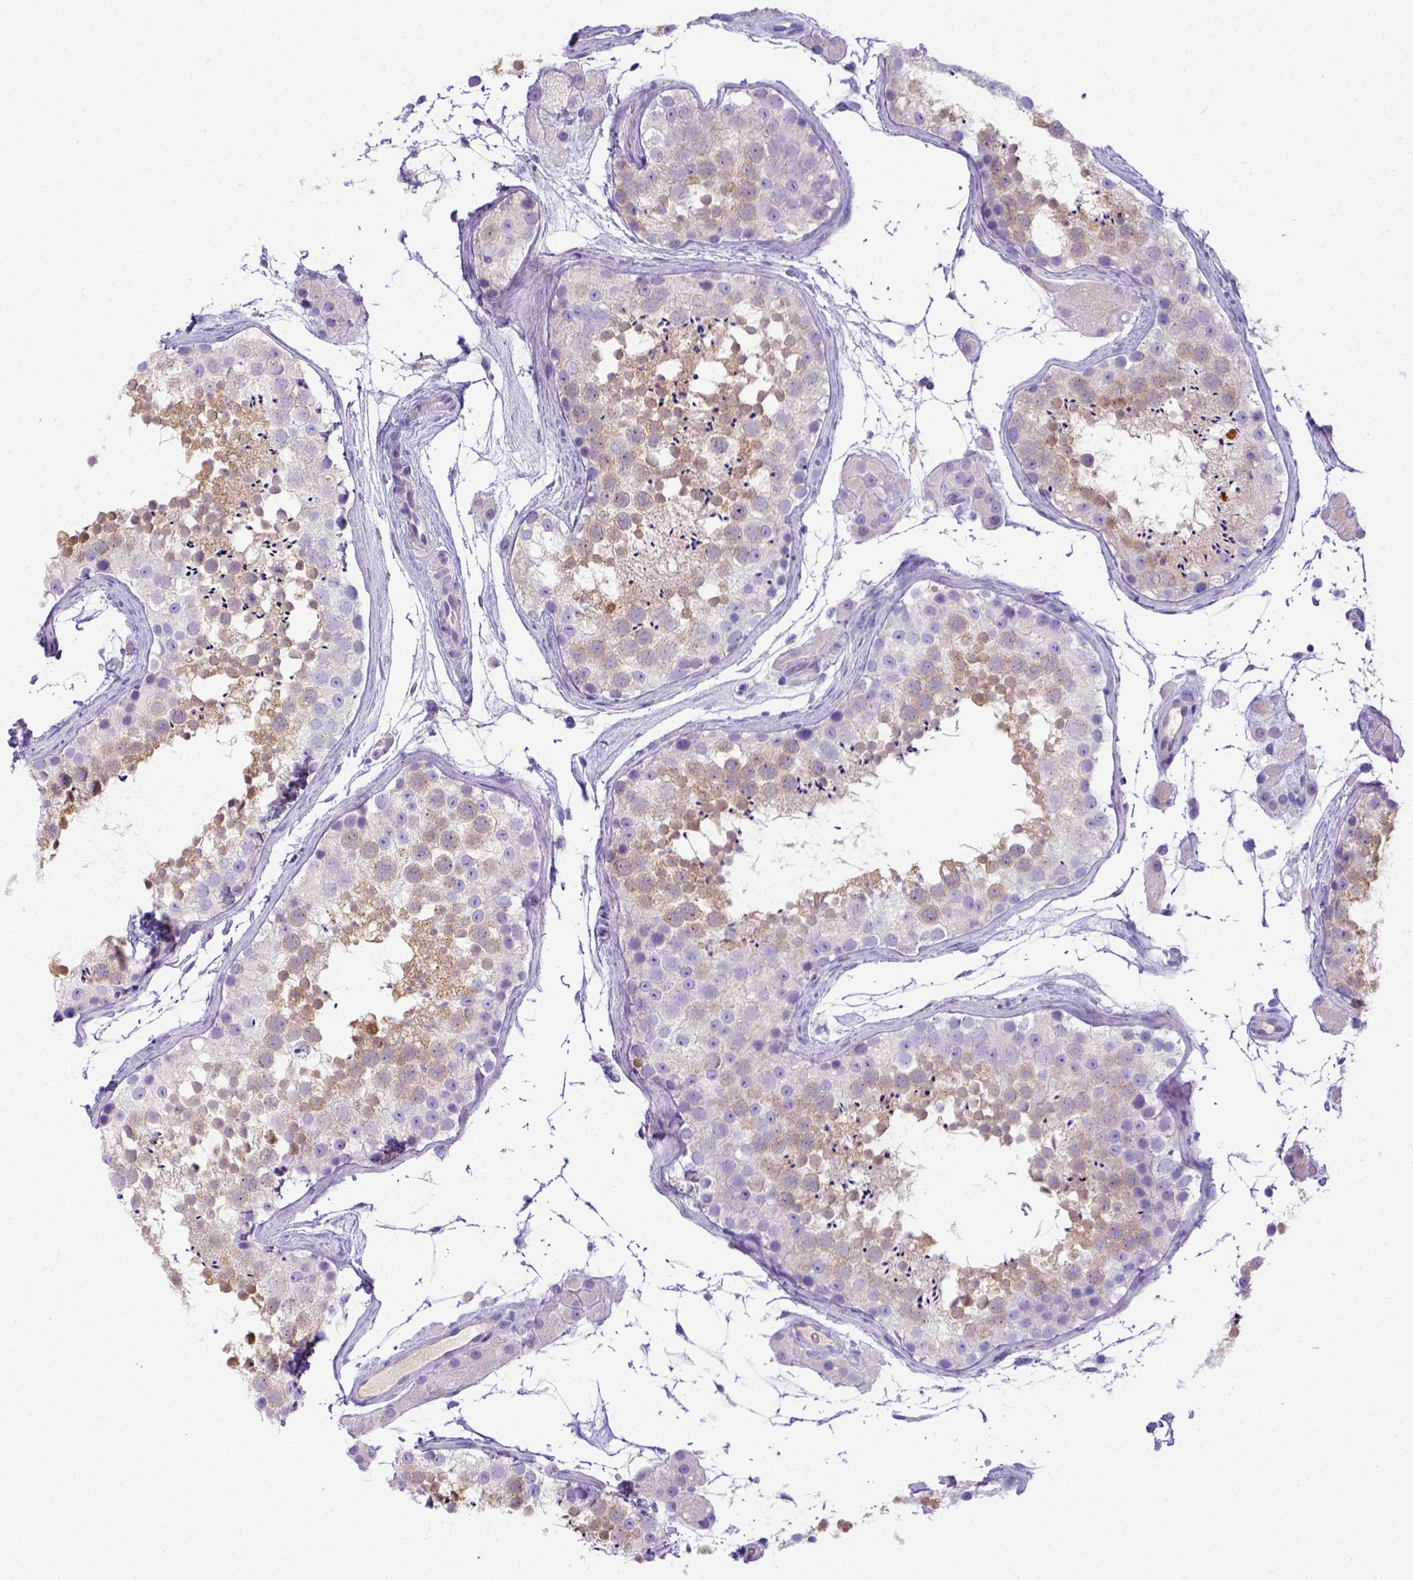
{"staining": {"intensity": "weak", "quantity": "25%-75%", "location": "cytoplasmic/membranous"}, "tissue": "testis", "cell_type": "Cells in seminiferous ducts", "image_type": "normal", "snomed": [{"axis": "morphology", "description": "Normal tissue, NOS"}, {"axis": "topography", "description": "Testis"}], "caption": "Cells in seminiferous ducts exhibit low levels of weak cytoplasmic/membranous expression in approximately 25%-75% of cells in unremarkable testis.", "gene": "CFAP300", "patient": {"sex": "male", "age": 41}}